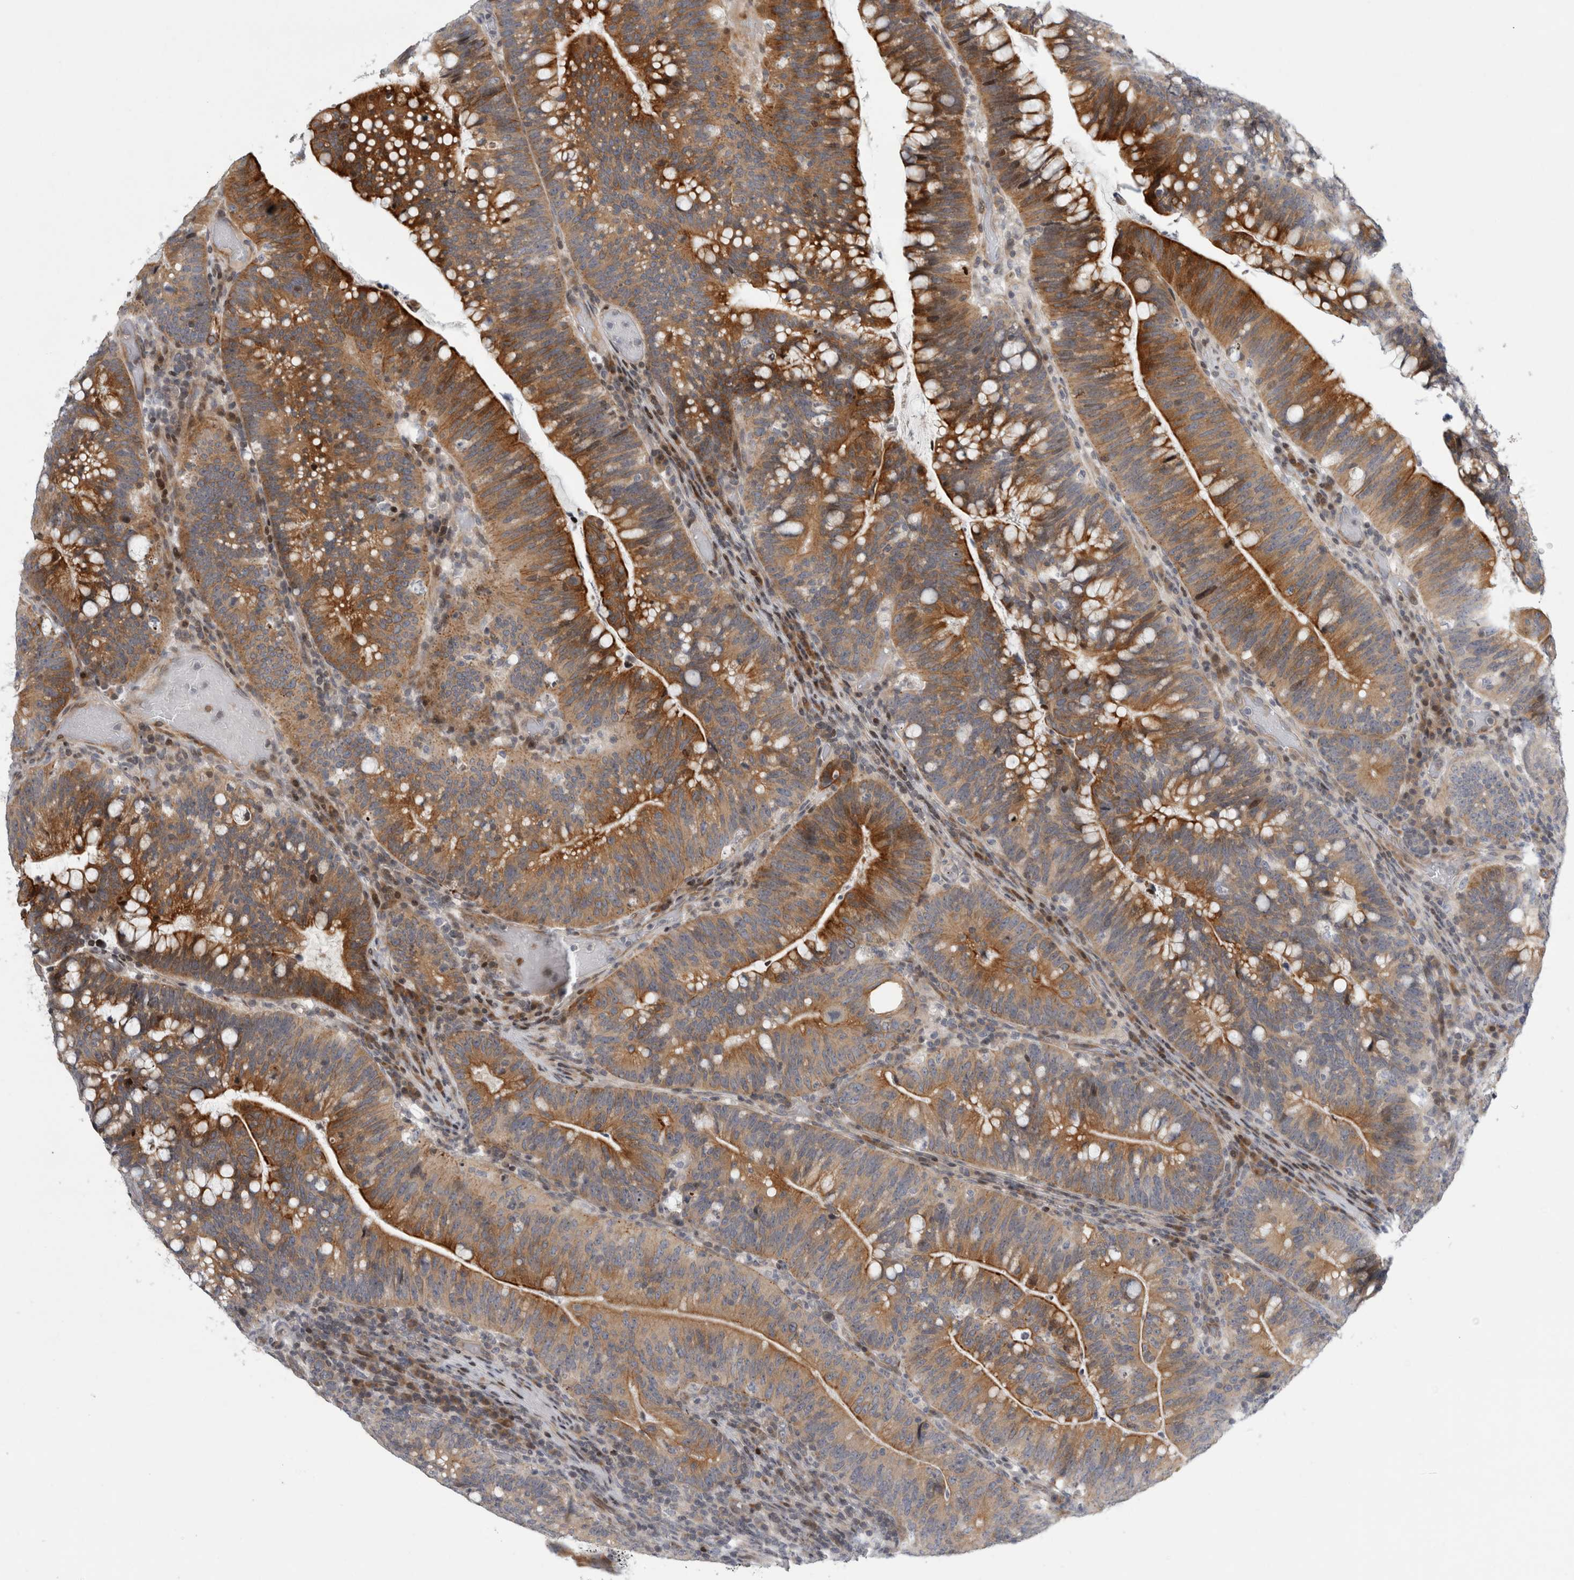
{"staining": {"intensity": "moderate", "quantity": ">75%", "location": "cytoplasmic/membranous"}, "tissue": "colorectal cancer", "cell_type": "Tumor cells", "image_type": "cancer", "snomed": [{"axis": "morphology", "description": "Adenocarcinoma, NOS"}, {"axis": "topography", "description": "Colon"}], "caption": "Immunohistochemical staining of colorectal cancer (adenocarcinoma) displays medium levels of moderate cytoplasmic/membranous protein expression in about >75% of tumor cells. (DAB IHC, brown staining for protein, blue staining for nuclei).", "gene": "UTP25", "patient": {"sex": "female", "age": 66}}